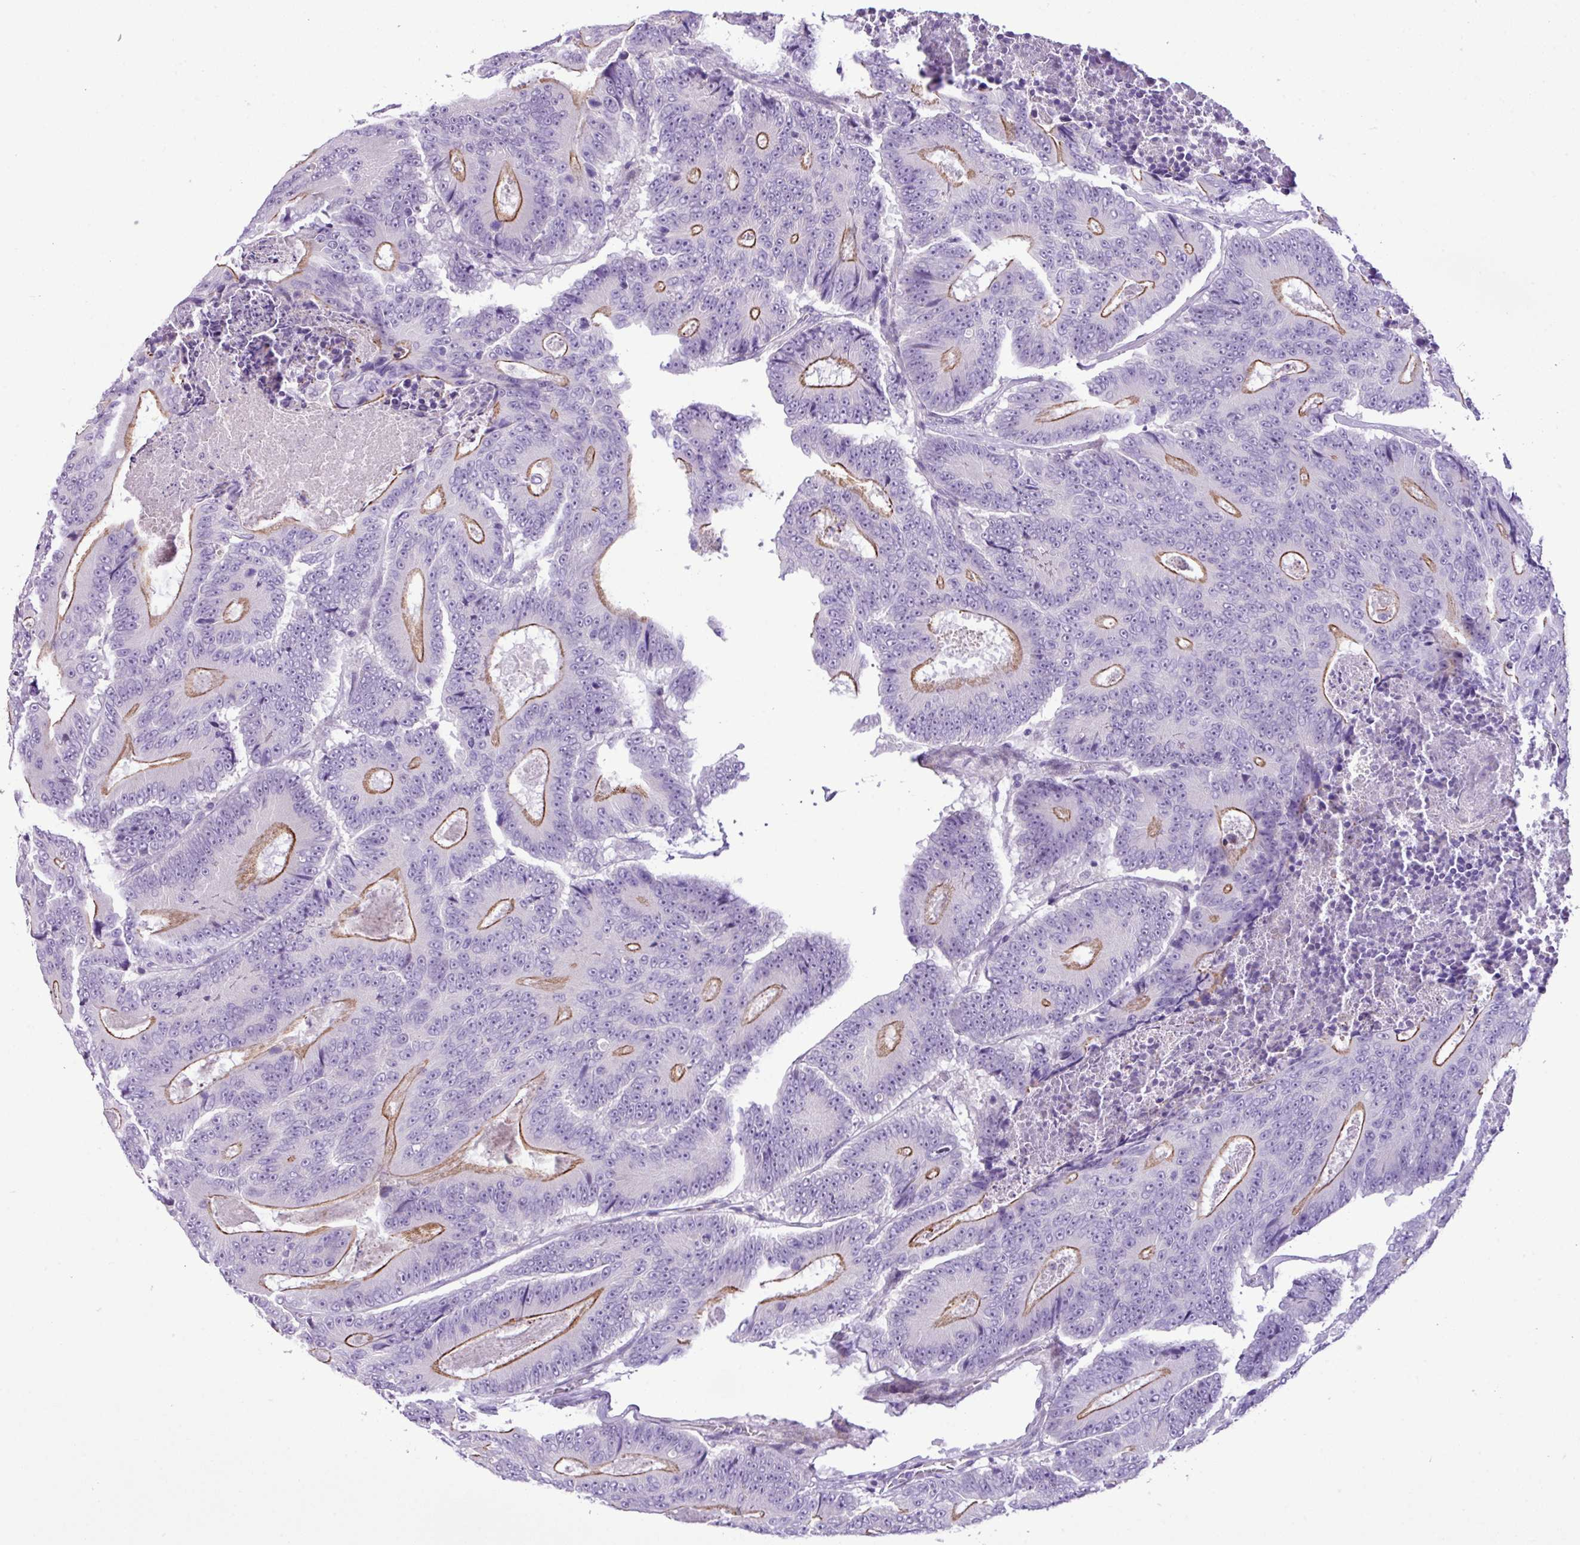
{"staining": {"intensity": "moderate", "quantity": "25%-75%", "location": "cytoplasmic/membranous"}, "tissue": "colorectal cancer", "cell_type": "Tumor cells", "image_type": "cancer", "snomed": [{"axis": "morphology", "description": "Adenocarcinoma, NOS"}, {"axis": "topography", "description": "Colon"}], "caption": "Human colorectal cancer (adenocarcinoma) stained with a protein marker demonstrates moderate staining in tumor cells.", "gene": "YLPM1", "patient": {"sex": "male", "age": 83}}